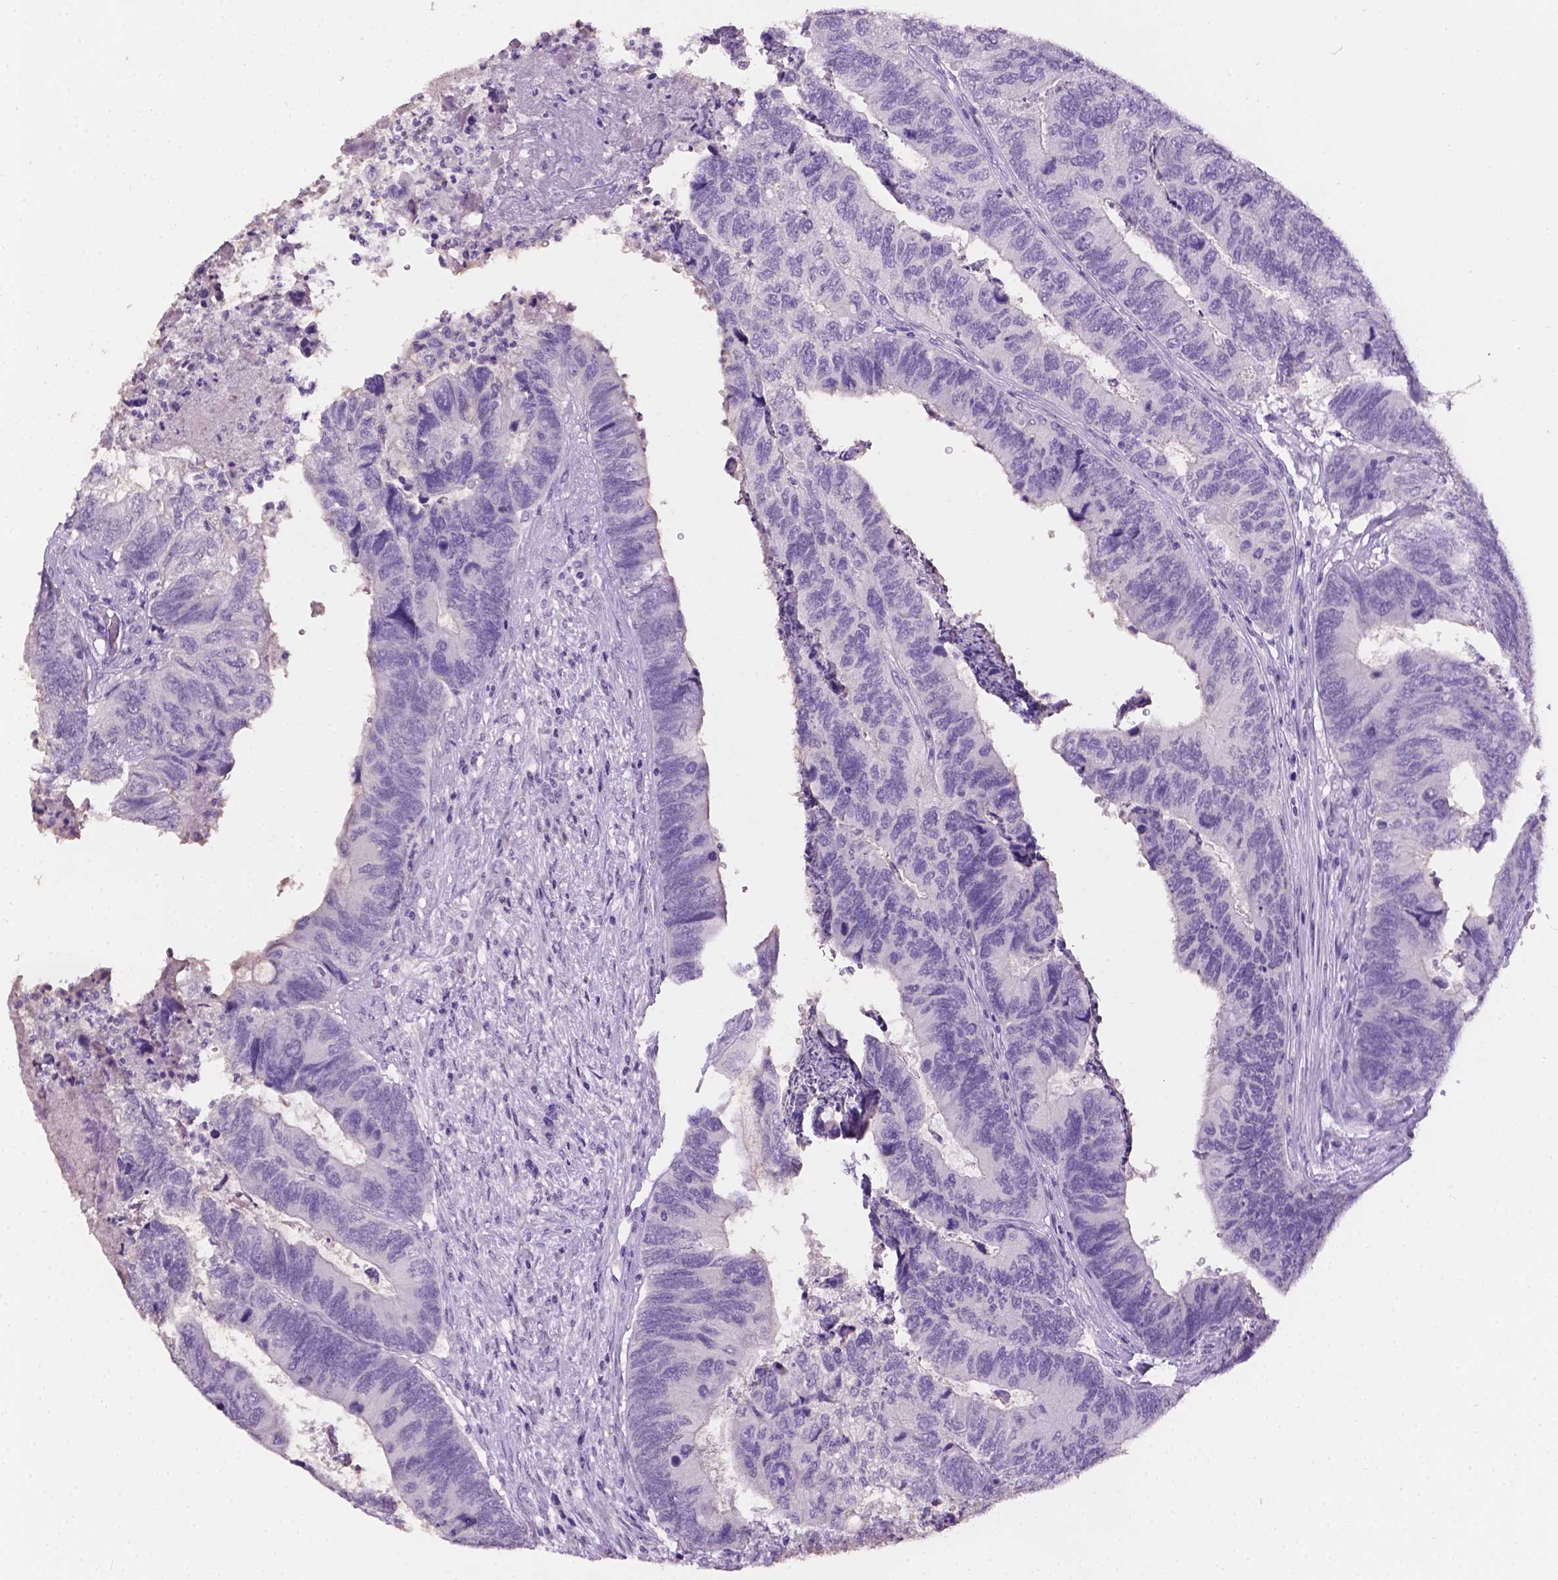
{"staining": {"intensity": "negative", "quantity": "none", "location": "none"}, "tissue": "colorectal cancer", "cell_type": "Tumor cells", "image_type": "cancer", "snomed": [{"axis": "morphology", "description": "Adenocarcinoma, NOS"}, {"axis": "topography", "description": "Colon"}], "caption": "Colorectal adenocarcinoma was stained to show a protein in brown. There is no significant expression in tumor cells.", "gene": "TACSTD2", "patient": {"sex": "female", "age": 67}}